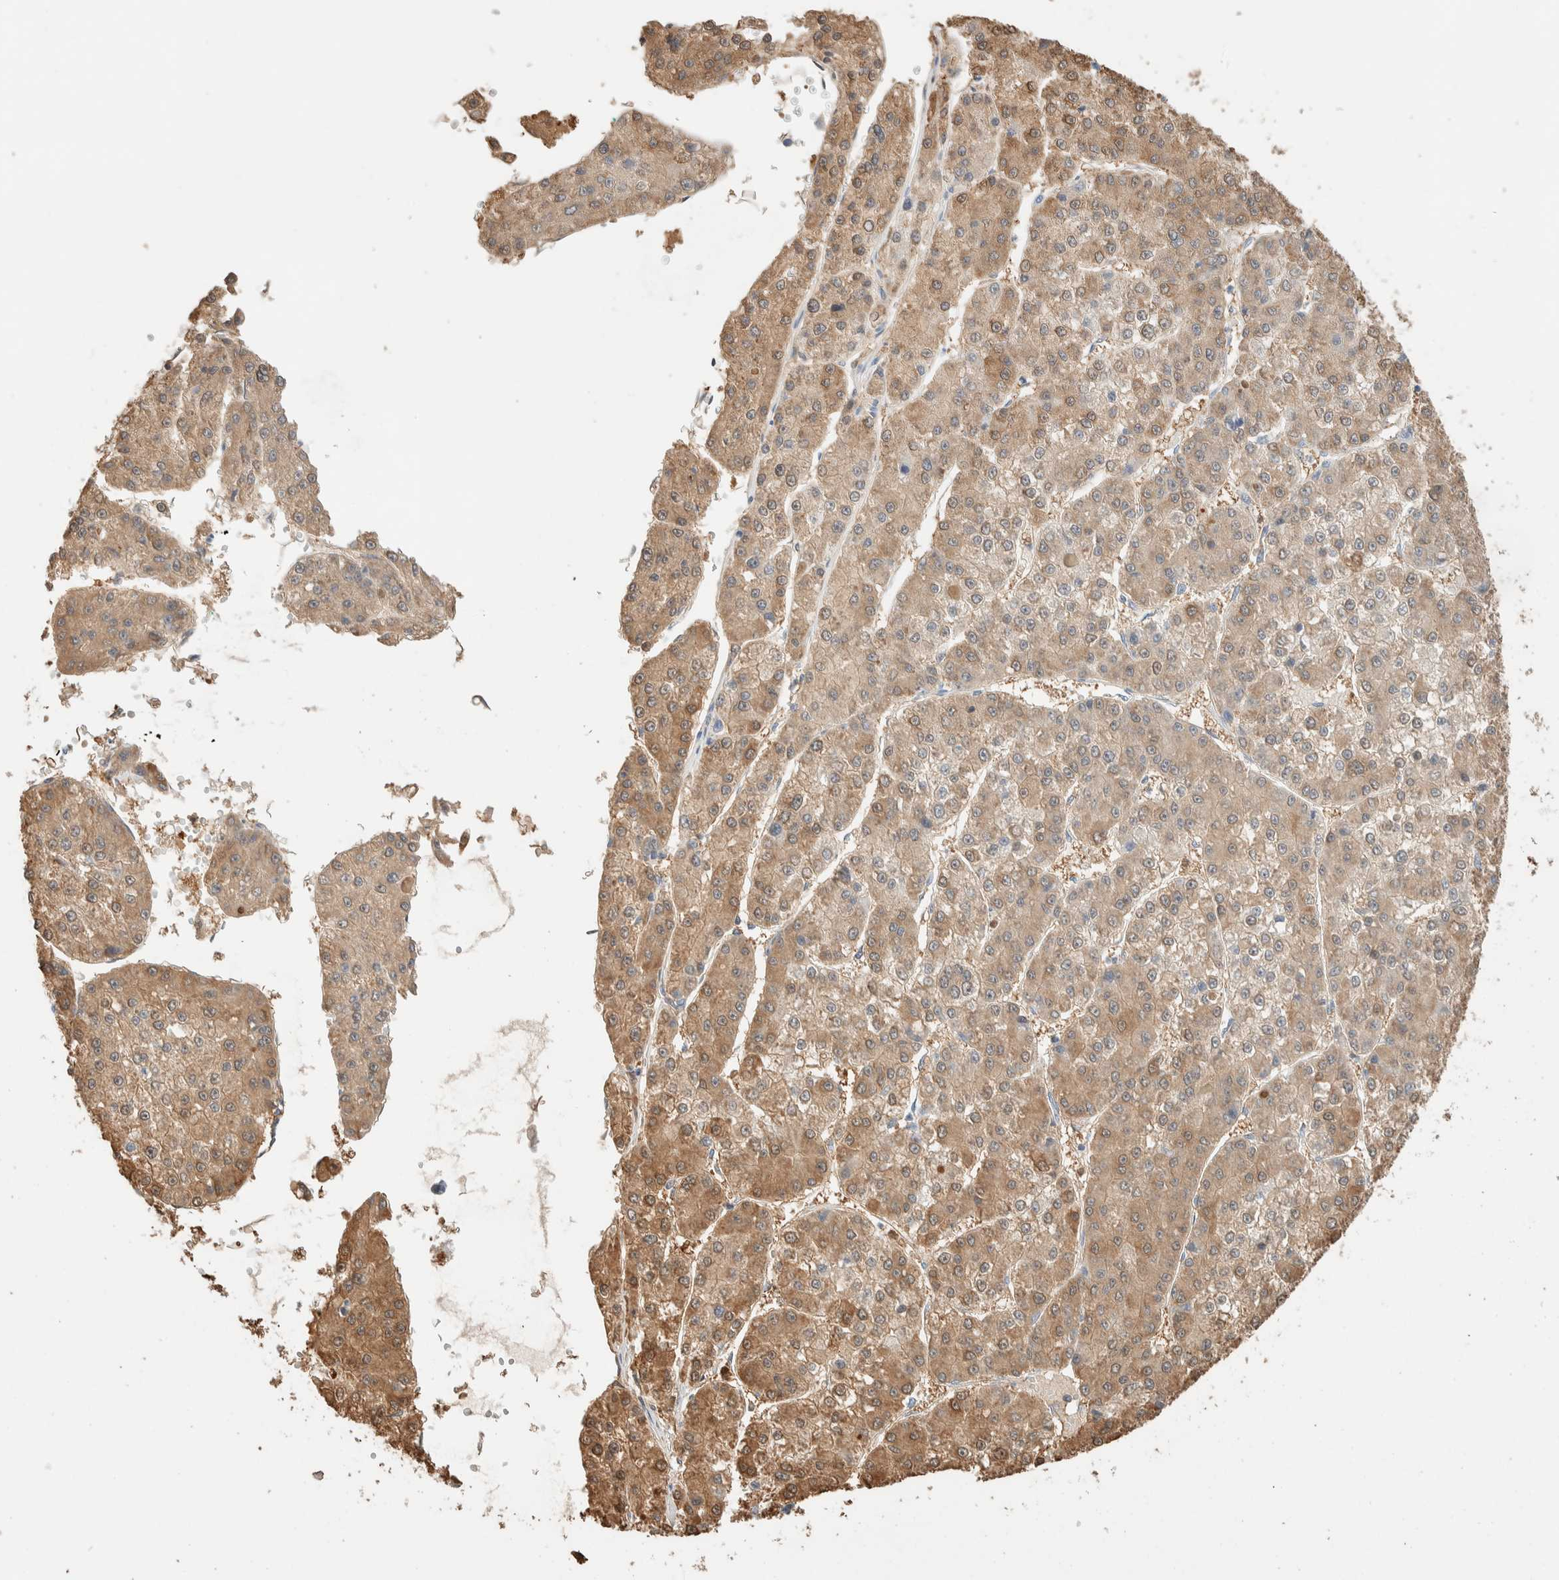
{"staining": {"intensity": "moderate", "quantity": "25%-75%", "location": "cytoplasmic/membranous"}, "tissue": "liver cancer", "cell_type": "Tumor cells", "image_type": "cancer", "snomed": [{"axis": "morphology", "description": "Carcinoma, Hepatocellular, NOS"}, {"axis": "topography", "description": "Liver"}], "caption": "A photomicrograph showing moderate cytoplasmic/membranous expression in approximately 25%-75% of tumor cells in liver cancer, as visualized by brown immunohistochemical staining.", "gene": "SETD4", "patient": {"sex": "female", "age": 73}}